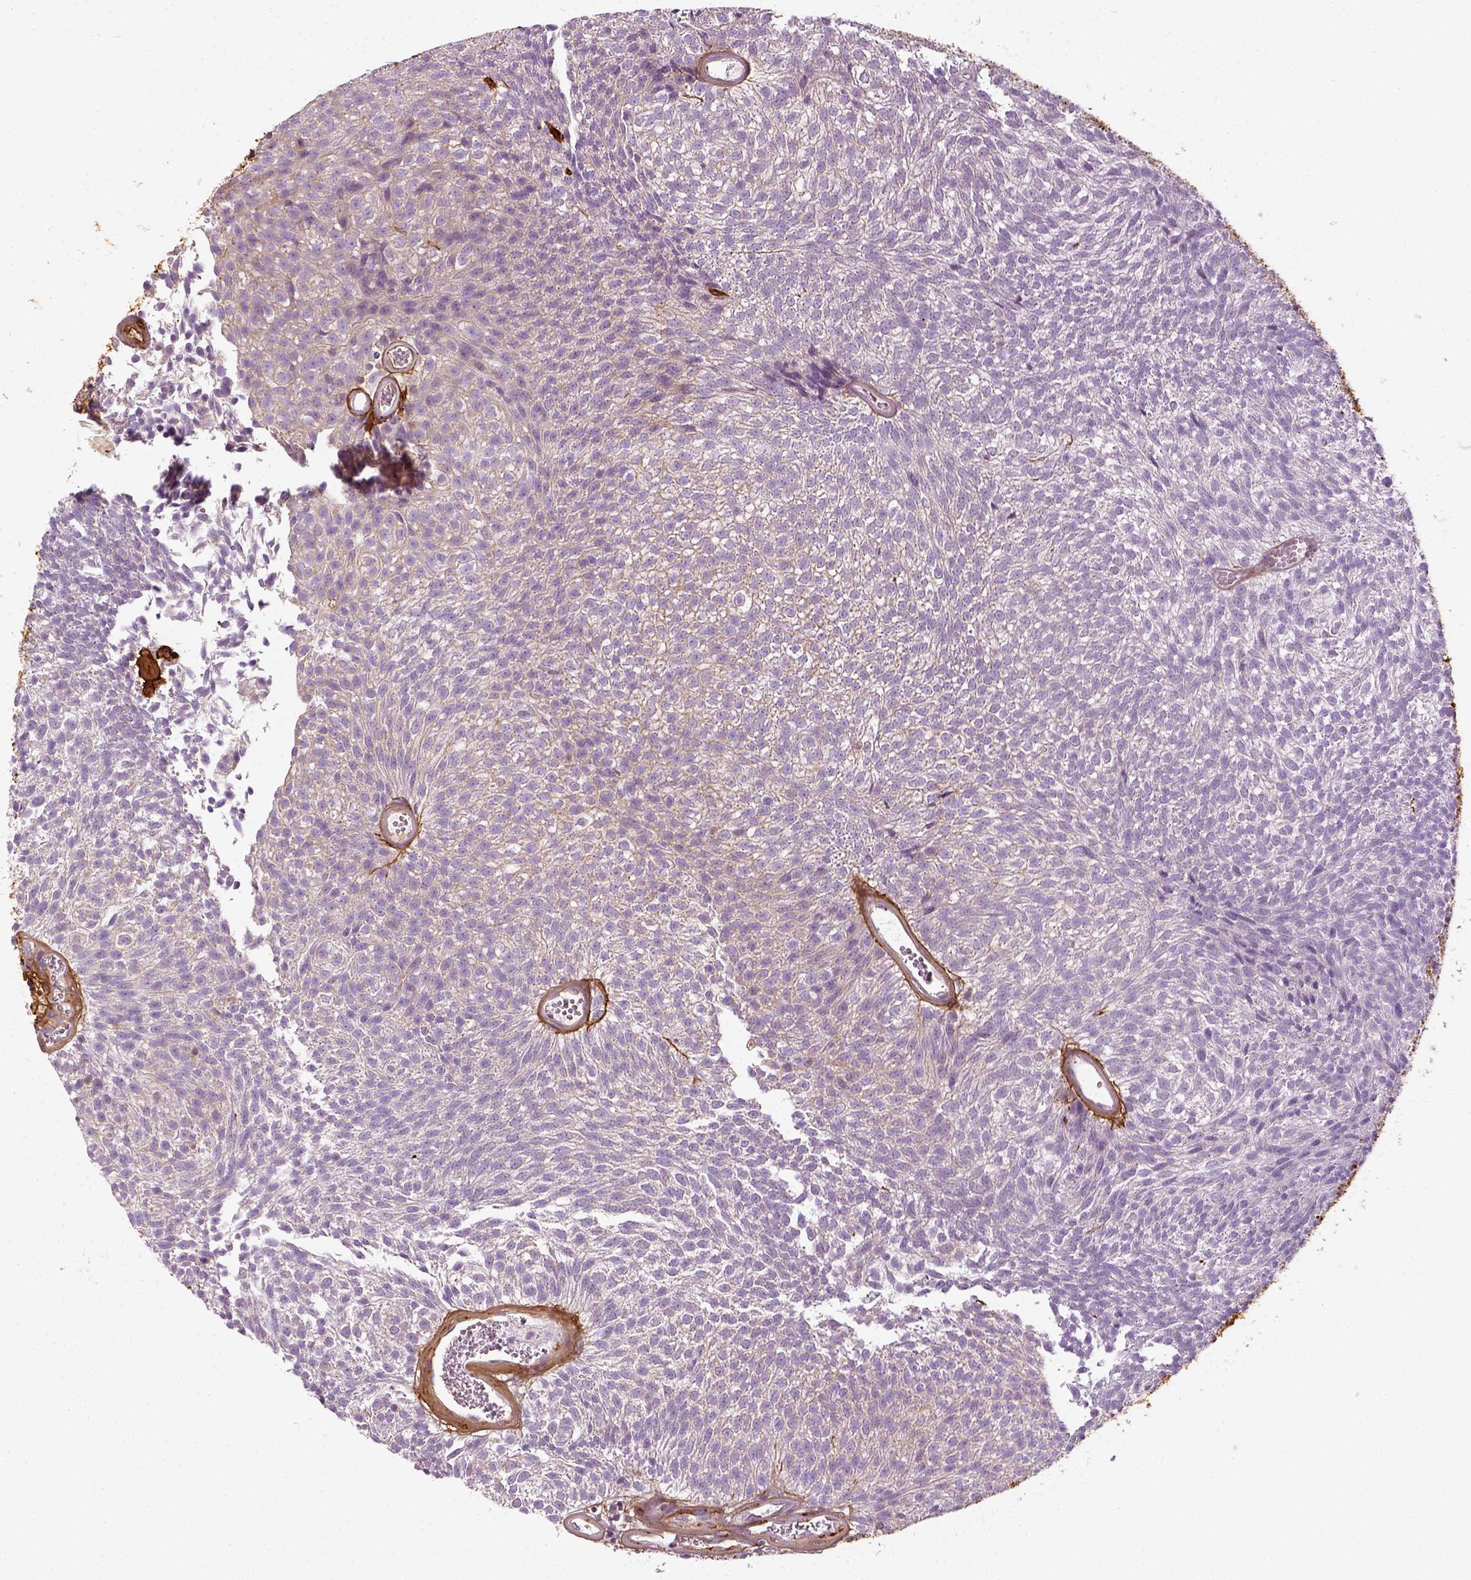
{"staining": {"intensity": "negative", "quantity": "none", "location": "none"}, "tissue": "urothelial cancer", "cell_type": "Tumor cells", "image_type": "cancer", "snomed": [{"axis": "morphology", "description": "Urothelial carcinoma, Low grade"}, {"axis": "topography", "description": "Urinary bladder"}], "caption": "Protein analysis of urothelial cancer displays no significant staining in tumor cells.", "gene": "COL6A2", "patient": {"sex": "male", "age": 77}}